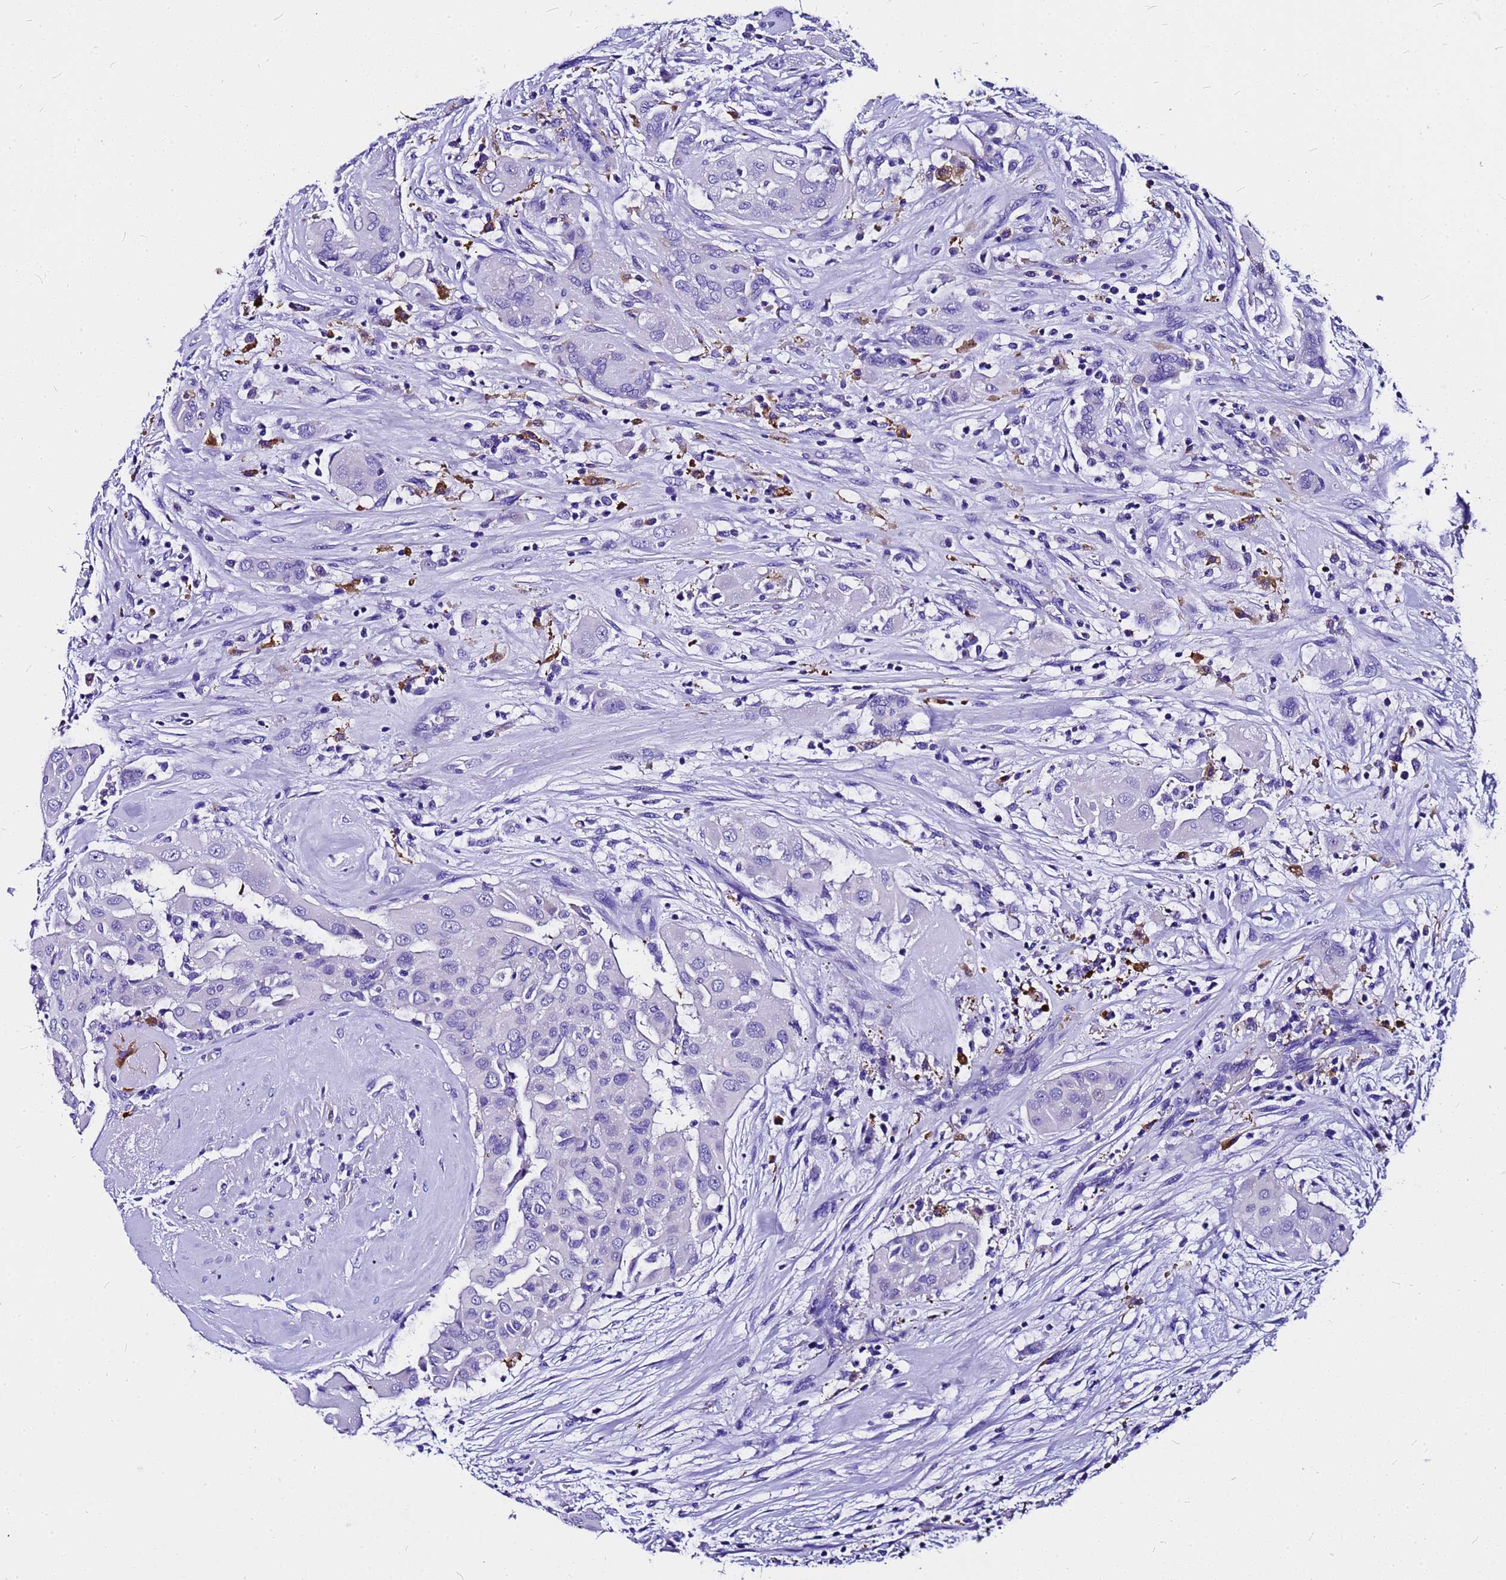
{"staining": {"intensity": "negative", "quantity": "none", "location": "none"}, "tissue": "thyroid cancer", "cell_type": "Tumor cells", "image_type": "cancer", "snomed": [{"axis": "morphology", "description": "Papillary adenocarcinoma, NOS"}, {"axis": "topography", "description": "Thyroid gland"}], "caption": "Immunohistochemistry (IHC) of human thyroid papillary adenocarcinoma displays no expression in tumor cells.", "gene": "HERC4", "patient": {"sex": "female", "age": 59}}